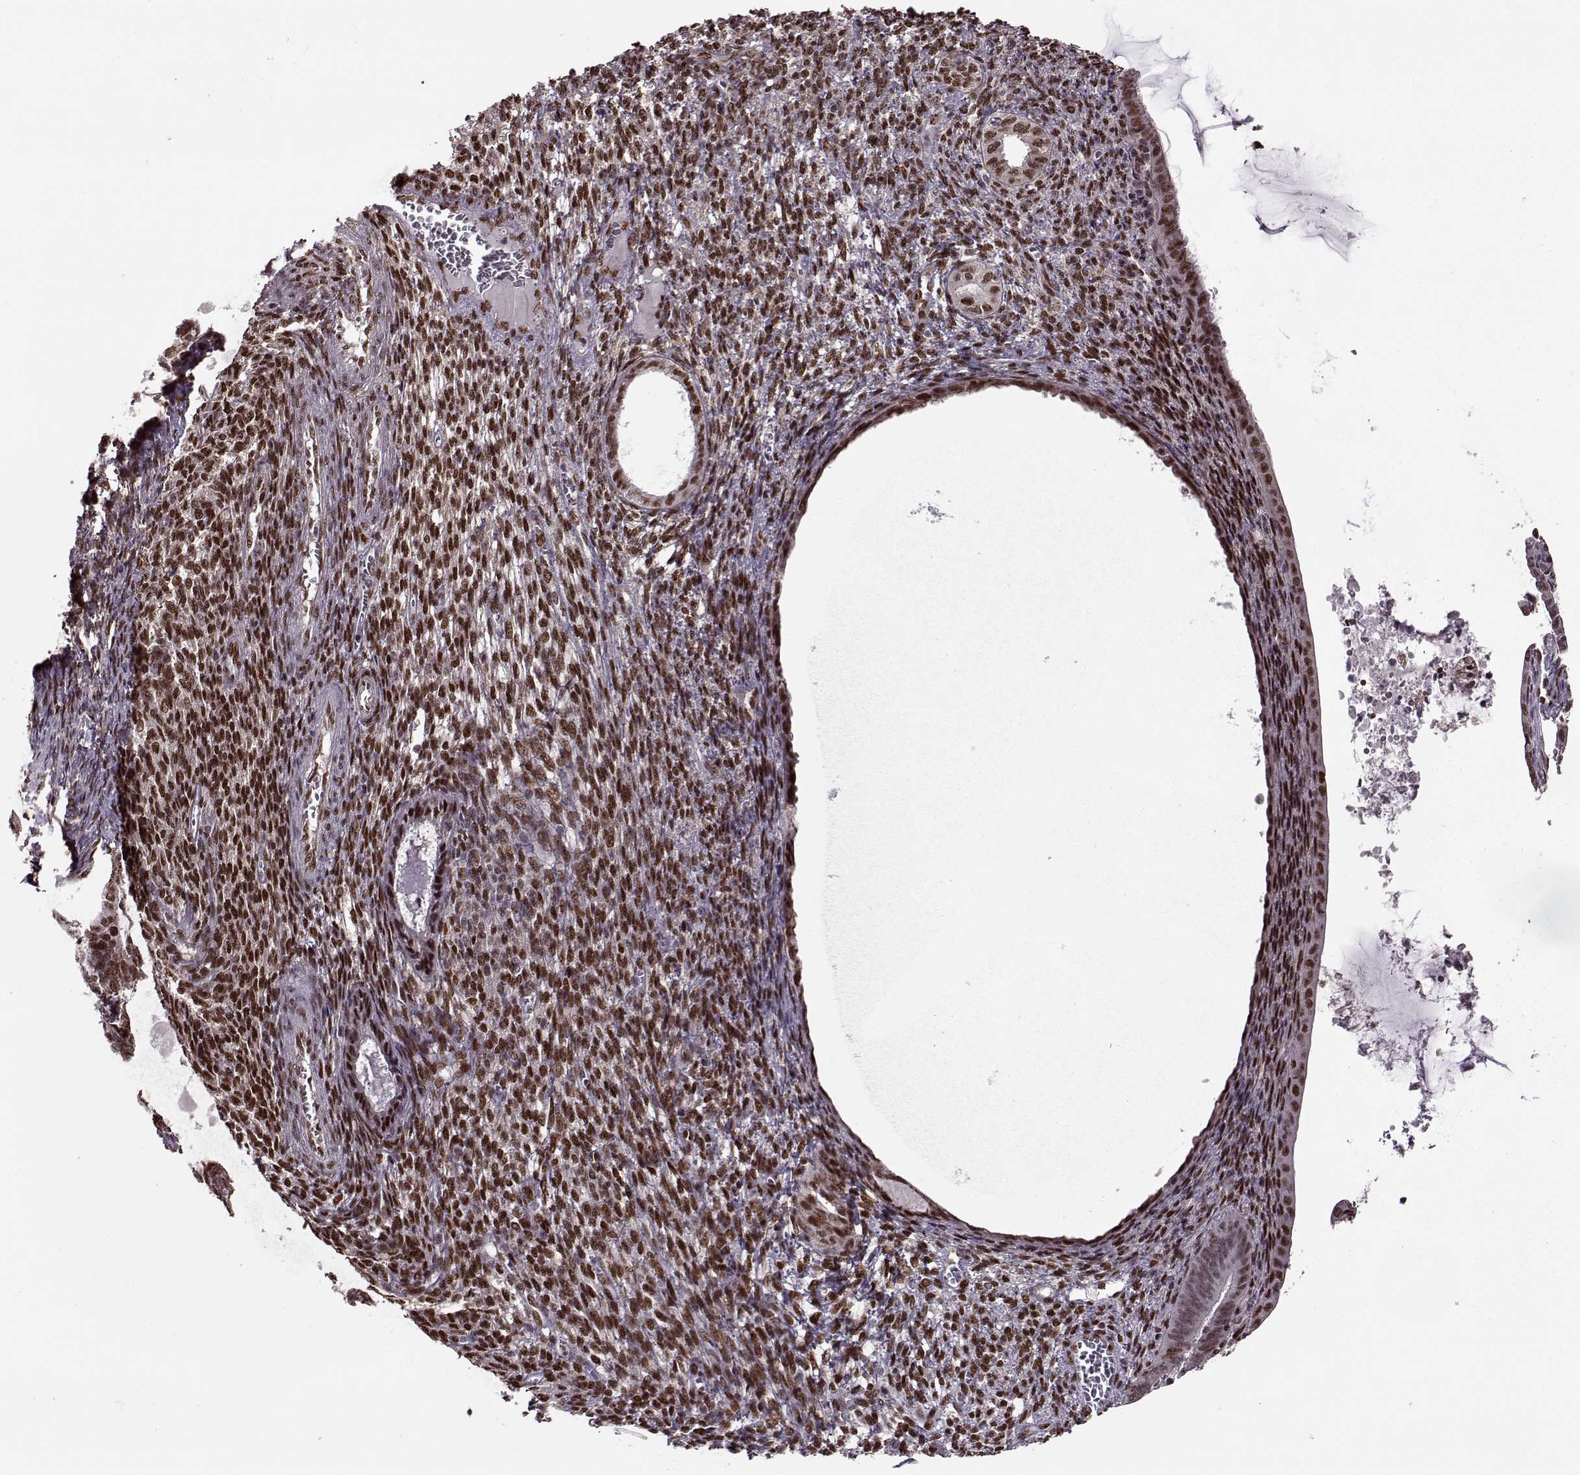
{"staining": {"intensity": "moderate", "quantity": ">75%", "location": "nuclear"}, "tissue": "endometrial cancer", "cell_type": "Tumor cells", "image_type": "cancer", "snomed": [{"axis": "morphology", "description": "Adenocarcinoma, NOS"}, {"axis": "topography", "description": "Endometrium"}], "caption": "A high-resolution histopathology image shows immunohistochemistry (IHC) staining of endometrial cancer (adenocarcinoma), which displays moderate nuclear staining in approximately >75% of tumor cells.", "gene": "FTO", "patient": {"sex": "female", "age": 86}}